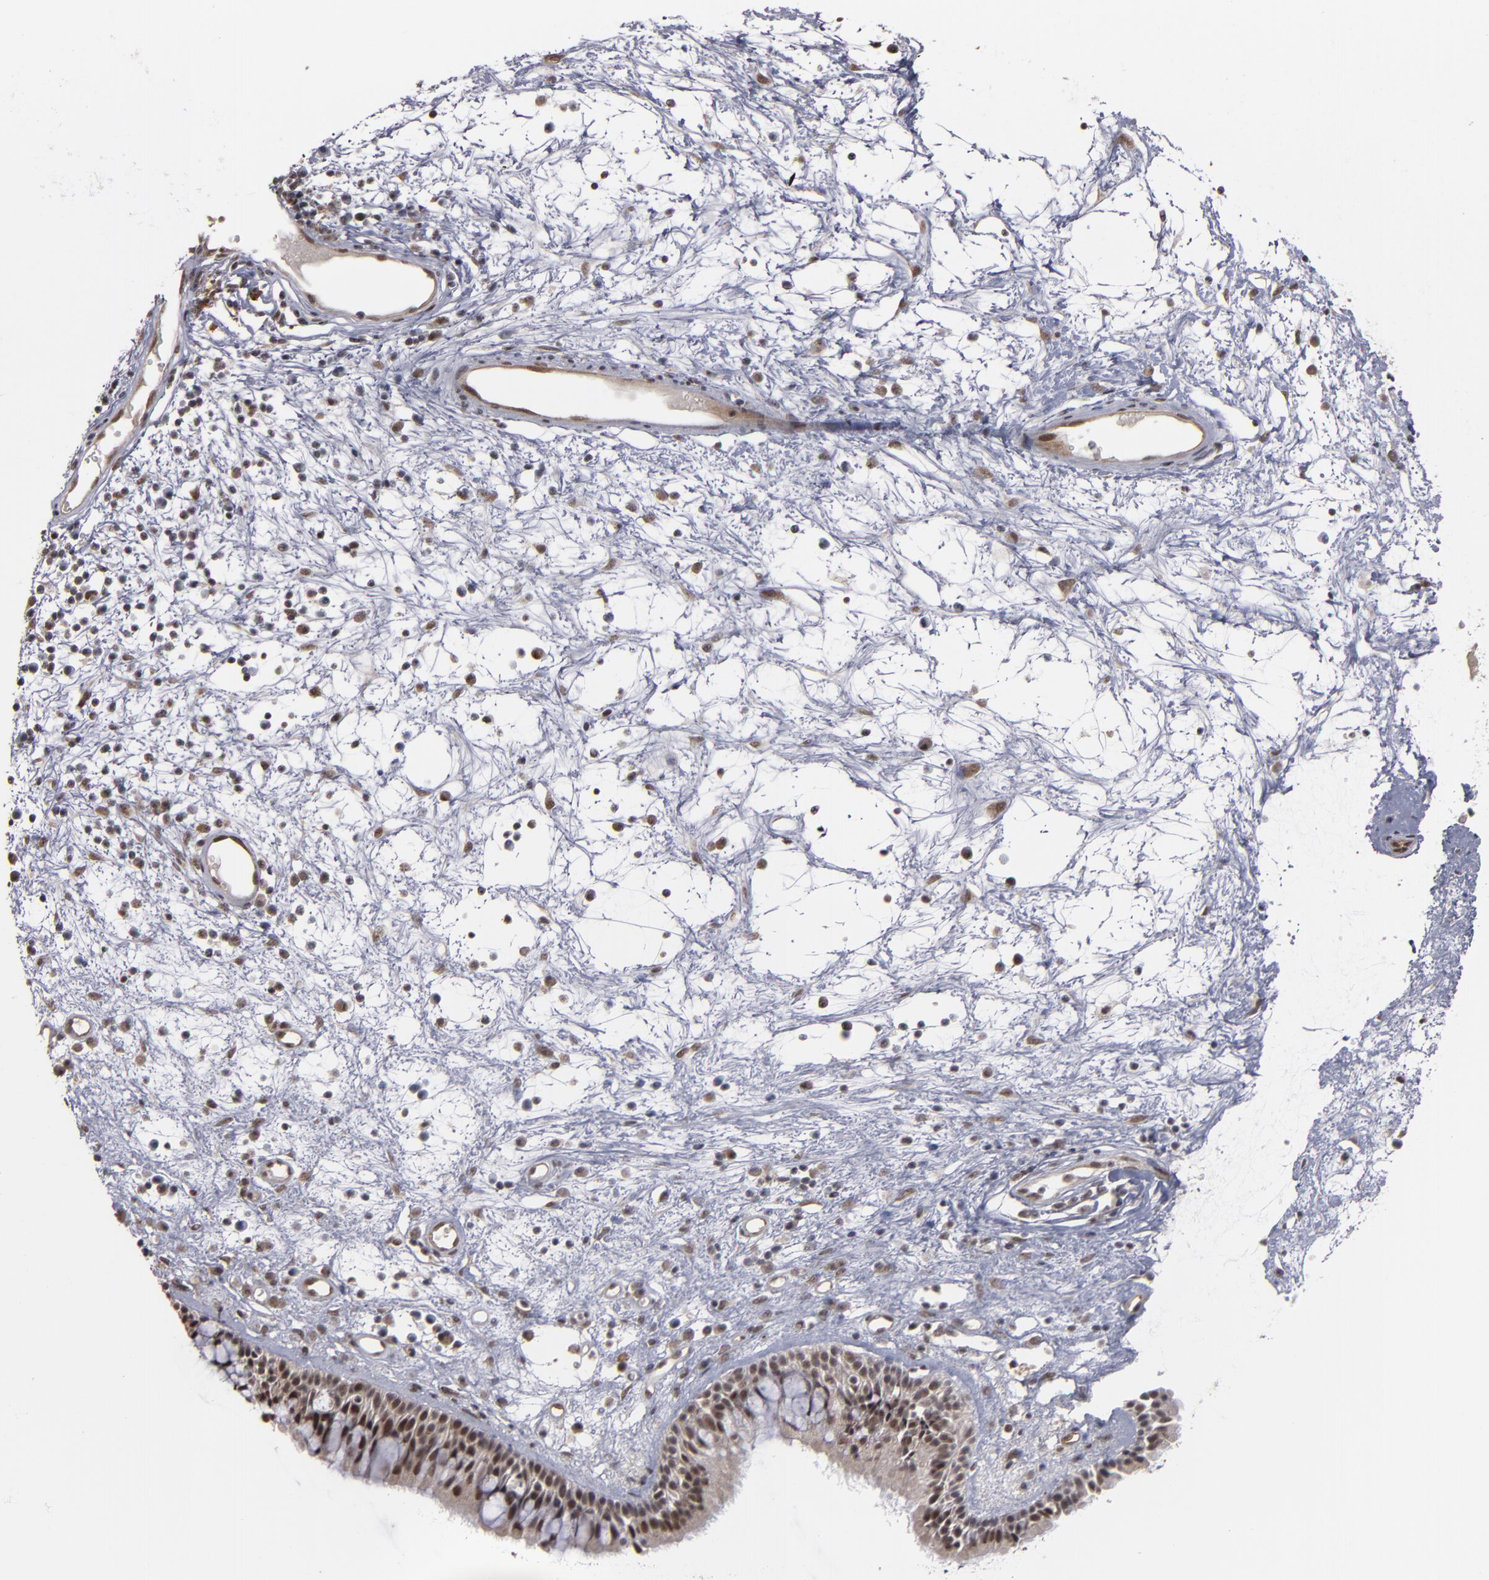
{"staining": {"intensity": "strong", "quantity": ">75%", "location": "nuclear"}, "tissue": "nasopharynx", "cell_type": "Respiratory epithelial cells", "image_type": "normal", "snomed": [{"axis": "morphology", "description": "Normal tissue, NOS"}, {"axis": "morphology", "description": "Inflammation, NOS"}, {"axis": "topography", "description": "Nasopharynx"}], "caption": "Unremarkable nasopharynx exhibits strong nuclear staining in approximately >75% of respiratory epithelial cells, visualized by immunohistochemistry. (Stains: DAB (3,3'-diaminobenzidine) in brown, nuclei in blue, Microscopy: brightfield microscopy at high magnification).", "gene": "ZNF75A", "patient": {"sex": "male", "age": 48}}